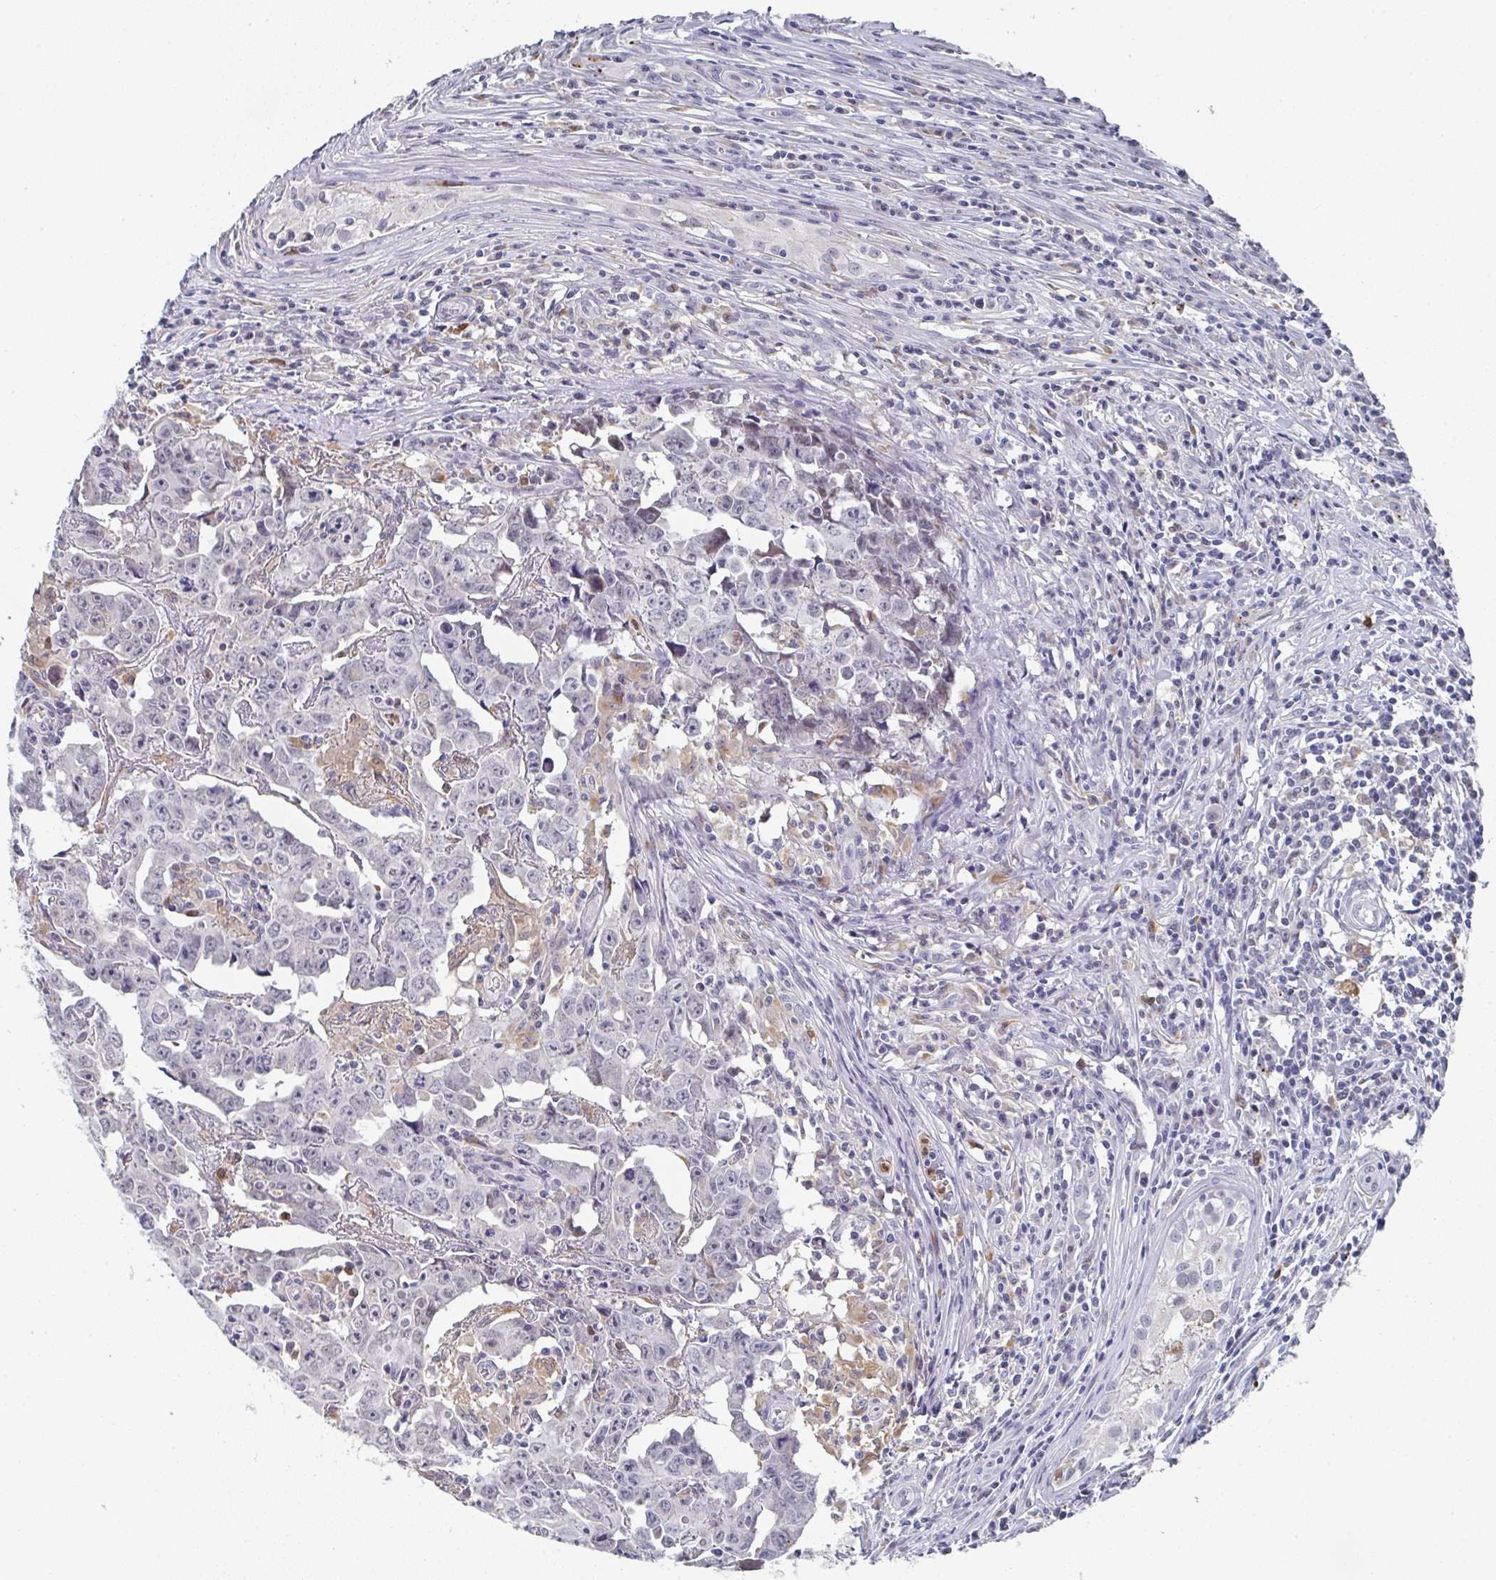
{"staining": {"intensity": "weak", "quantity": "<25%", "location": "nuclear"}, "tissue": "testis cancer", "cell_type": "Tumor cells", "image_type": "cancer", "snomed": [{"axis": "morphology", "description": "Carcinoma, Embryonal, NOS"}, {"axis": "topography", "description": "Testis"}], "caption": "DAB immunohistochemical staining of testis embryonal carcinoma reveals no significant positivity in tumor cells.", "gene": "NCF1", "patient": {"sex": "male", "age": 22}}